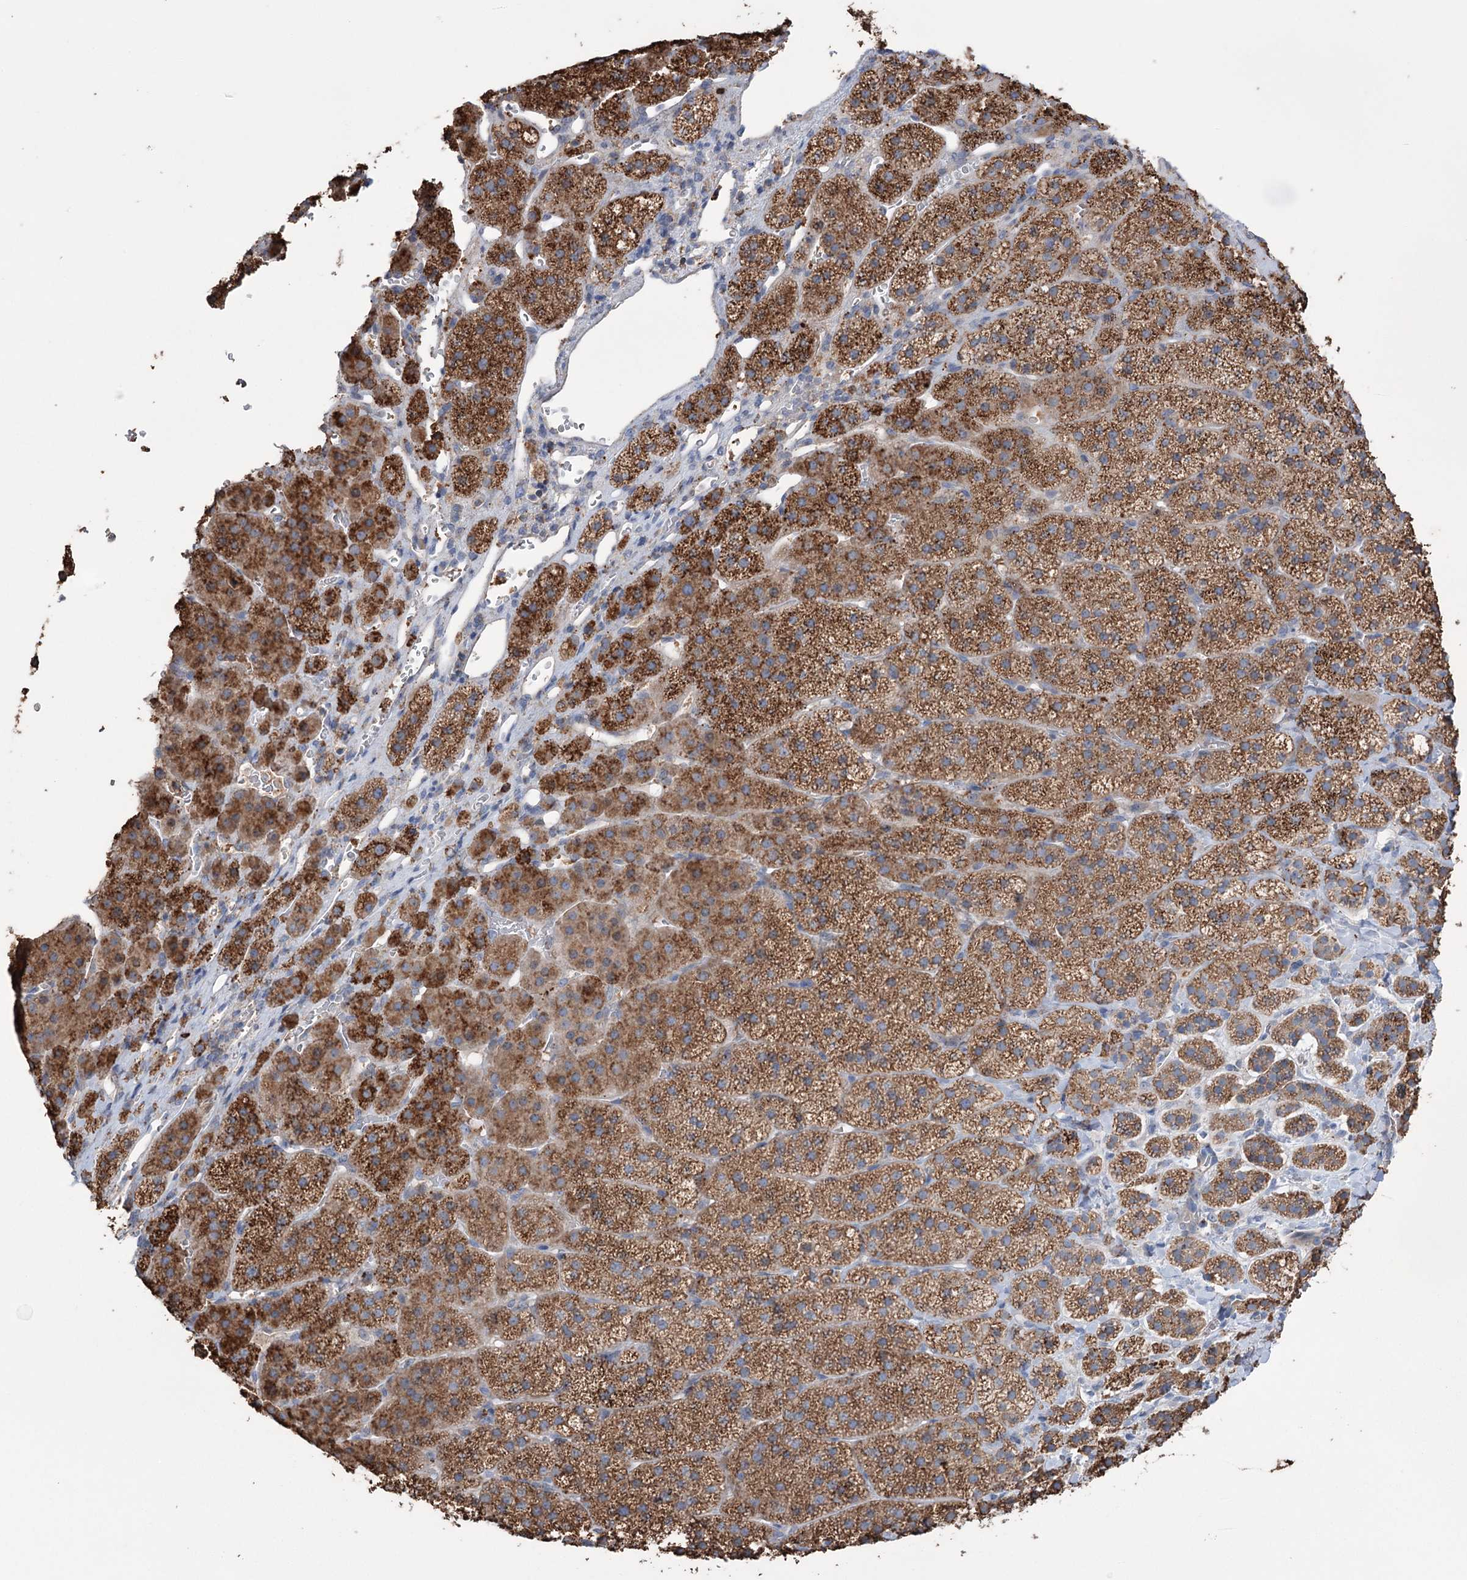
{"staining": {"intensity": "strong", "quantity": ">75%", "location": "cytoplasmic/membranous"}, "tissue": "adrenal gland", "cell_type": "Glandular cells", "image_type": "normal", "snomed": [{"axis": "morphology", "description": "Normal tissue, NOS"}, {"axis": "topography", "description": "Adrenal gland"}], "caption": "Protein expression analysis of unremarkable human adrenal gland reveals strong cytoplasmic/membranous expression in approximately >75% of glandular cells.", "gene": "TRIM71", "patient": {"sex": "female", "age": 44}}